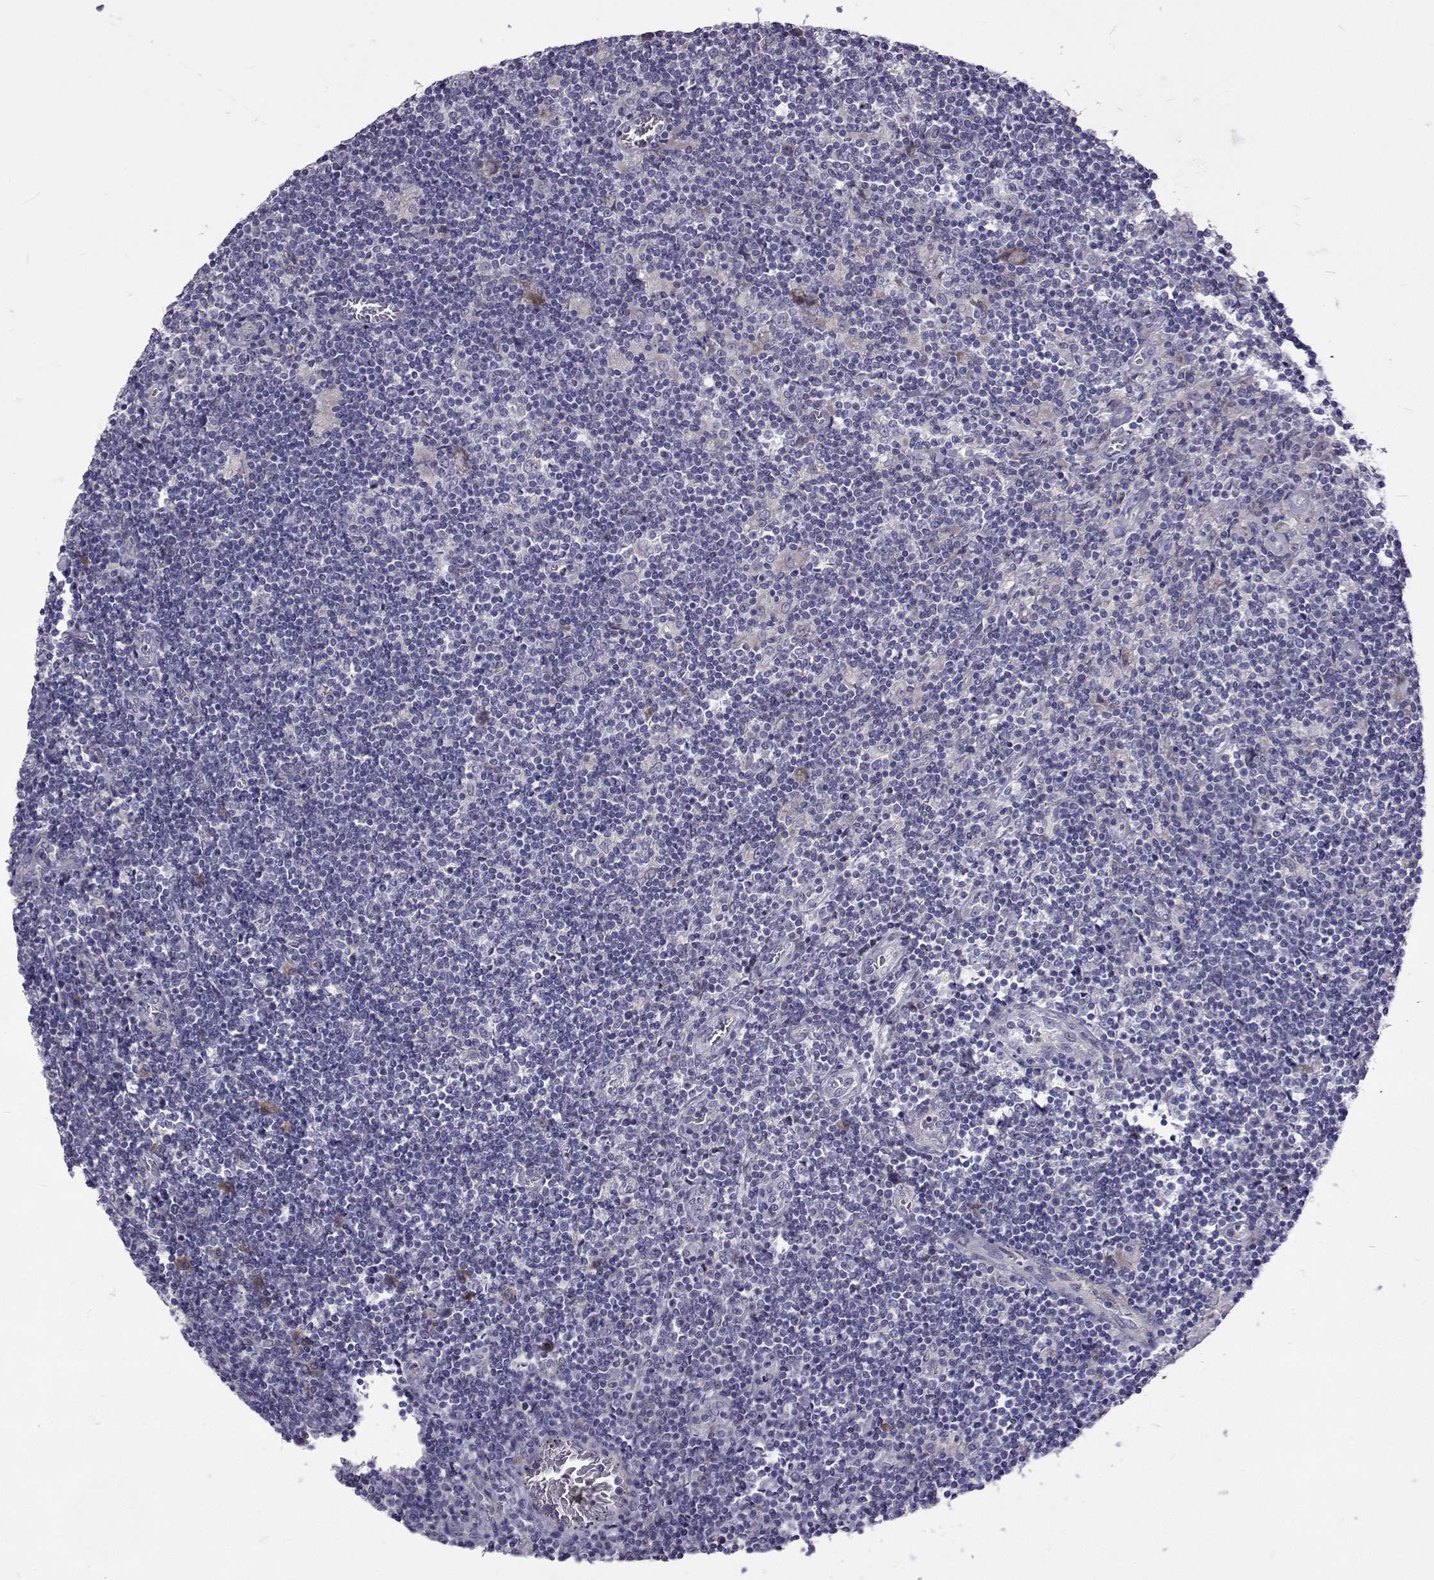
{"staining": {"intensity": "negative", "quantity": "none", "location": "none"}, "tissue": "lymphoma", "cell_type": "Tumor cells", "image_type": "cancer", "snomed": [{"axis": "morphology", "description": "Hodgkin's disease, NOS"}, {"axis": "topography", "description": "Lymph node"}], "caption": "Image shows no protein staining in tumor cells of Hodgkin's disease tissue.", "gene": "NPR3", "patient": {"sex": "male", "age": 40}}